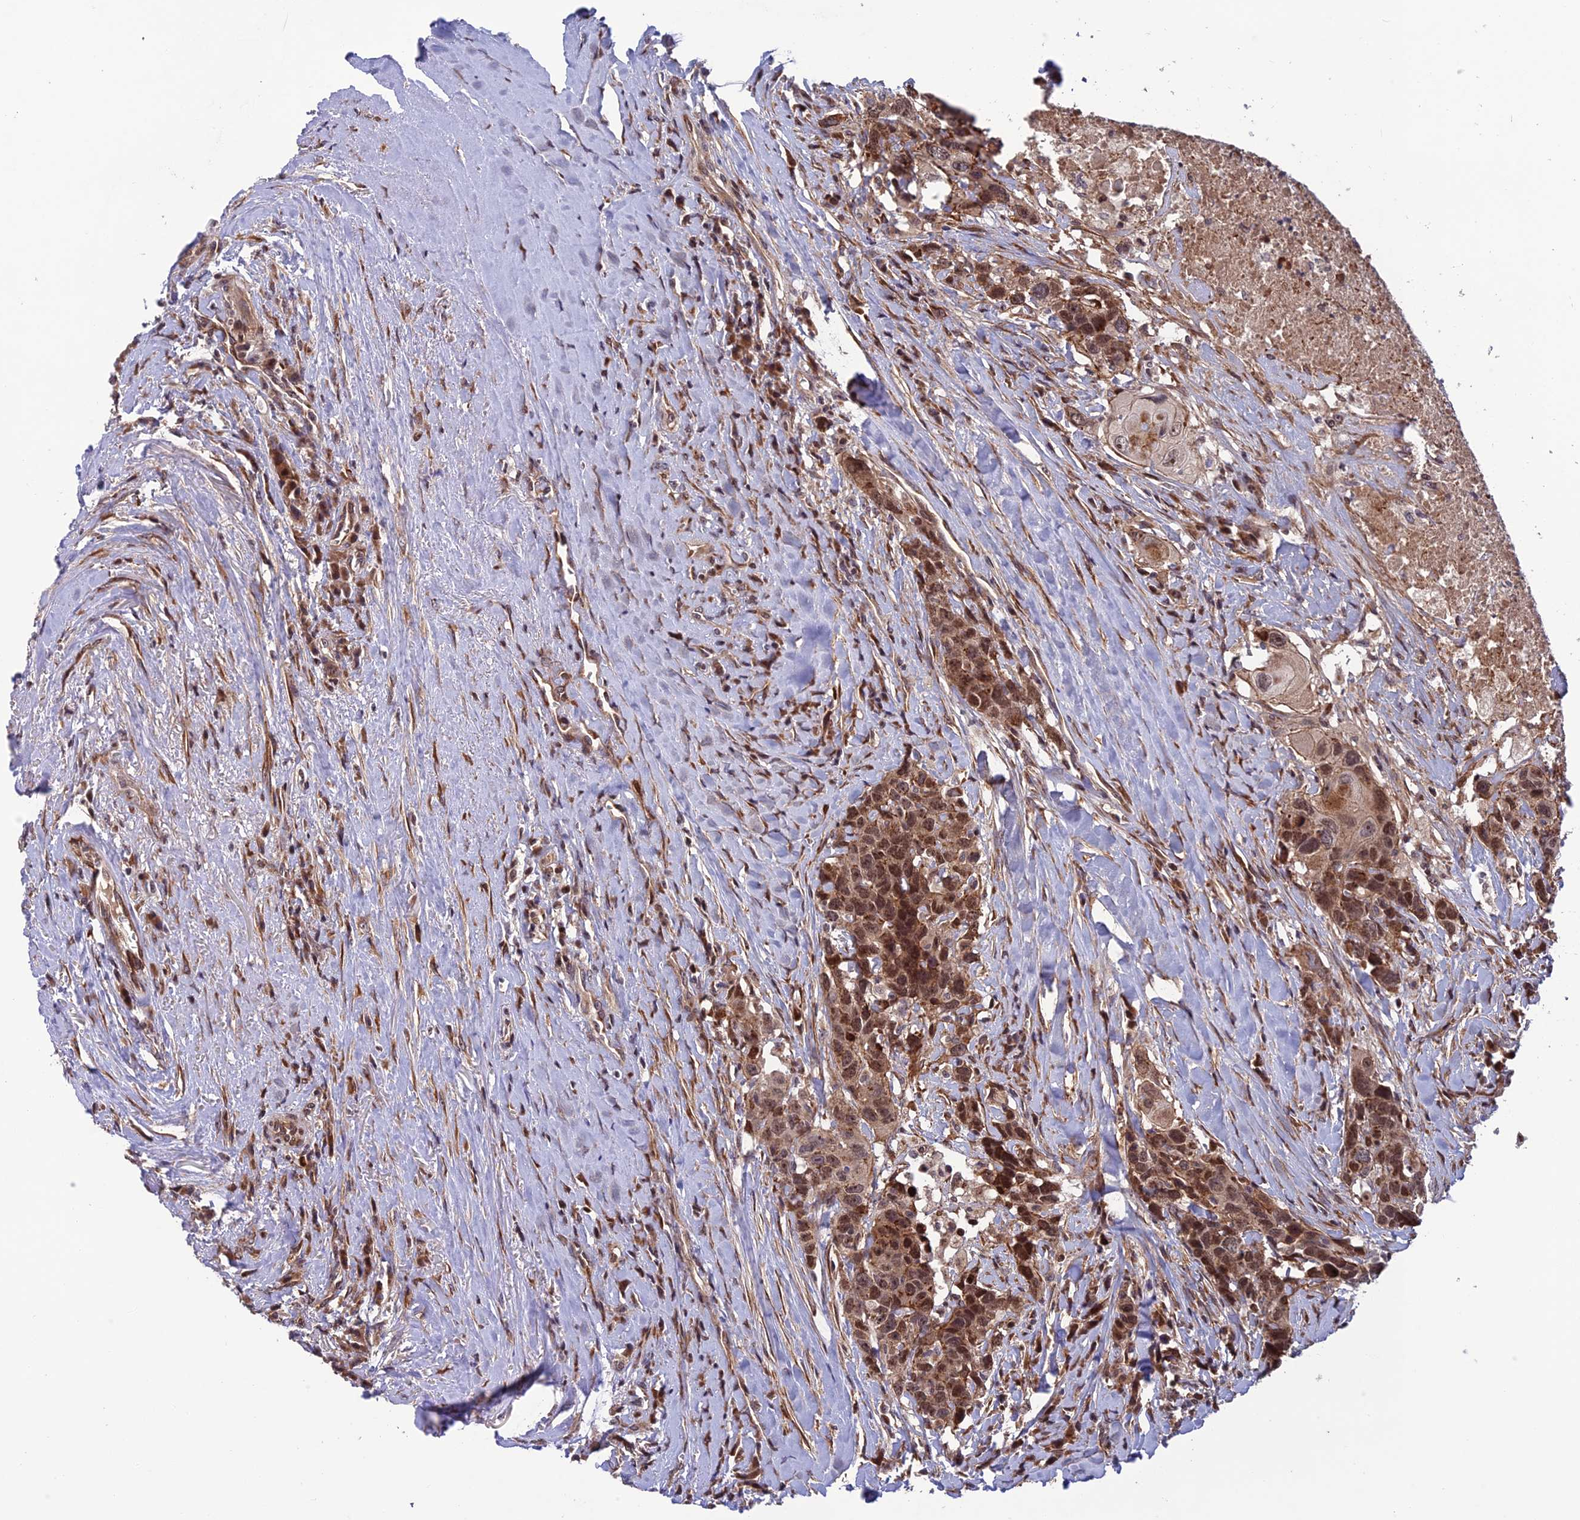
{"staining": {"intensity": "moderate", "quantity": ">75%", "location": "cytoplasmic/membranous,nuclear"}, "tissue": "head and neck cancer", "cell_type": "Tumor cells", "image_type": "cancer", "snomed": [{"axis": "morphology", "description": "Squamous cell carcinoma, NOS"}, {"axis": "topography", "description": "Head-Neck"}], "caption": "Head and neck cancer (squamous cell carcinoma) tissue demonstrates moderate cytoplasmic/membranous and nuclear positivity in about >75% of tumor cells, visualized by immunohistochemistry.", "gene": "SMIM7", "patient": {"sex": "male", "age": 66}}